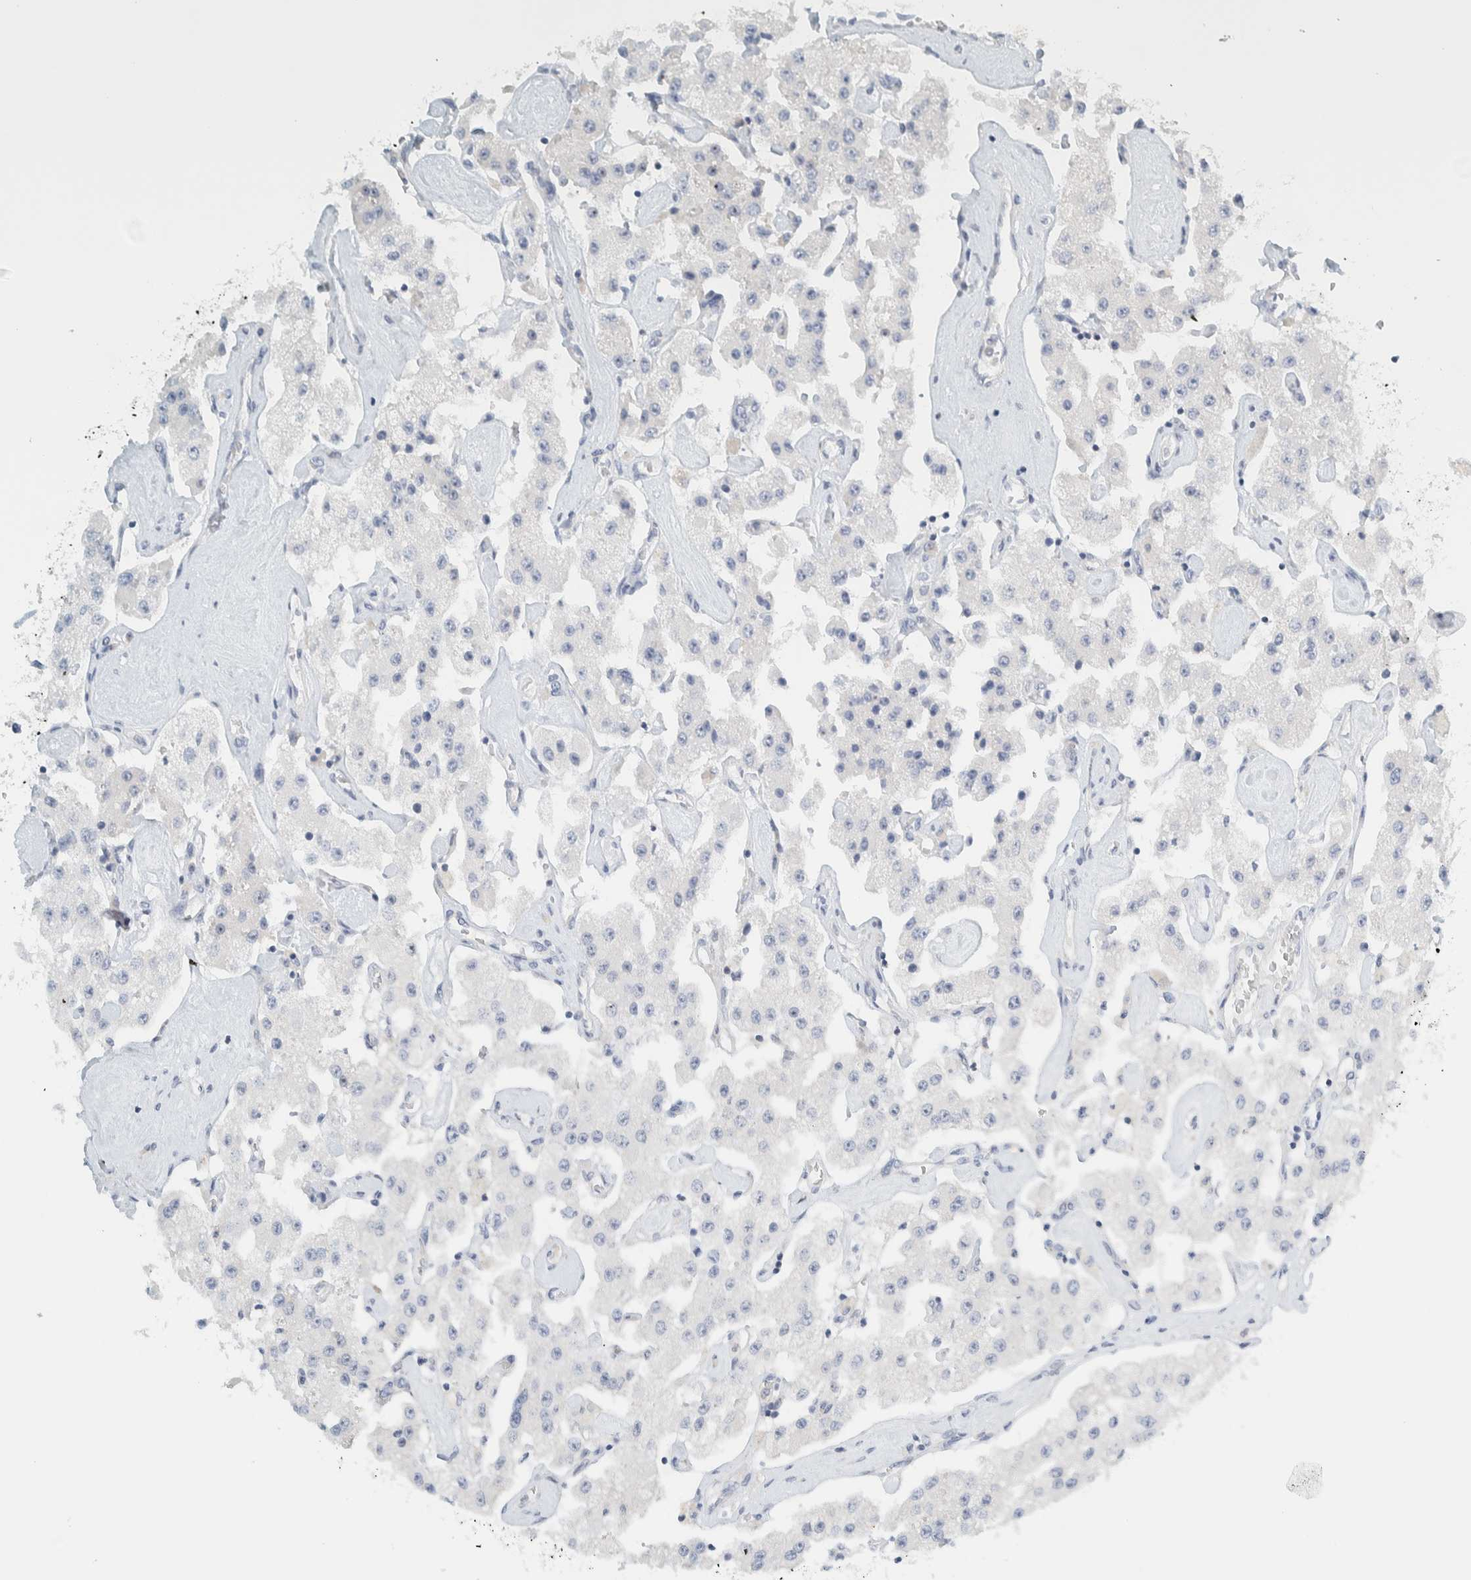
{"staining": {"intensity": "moderate", "quantity": "<25%", "location": "nuclear"}, "tissue": "carcinoid", "cell_type": "Tumor cells", "image_type": "cancer", "snomed": [{"axis": "morphology", "description": "Carcinoid, malignant, NOS"}, {"axis": "topography", "description": "Pancreas"}], "caption": "DAB immunohistochemical staining of malignant carcinoid displays moderate nuclear protein expression in about <25% of tumor cells. The protein of interest is shown in brown color, while the nuclei are stained blue.", "gene": "NDE1", "patient": {"sex": "male", "age": 41}}